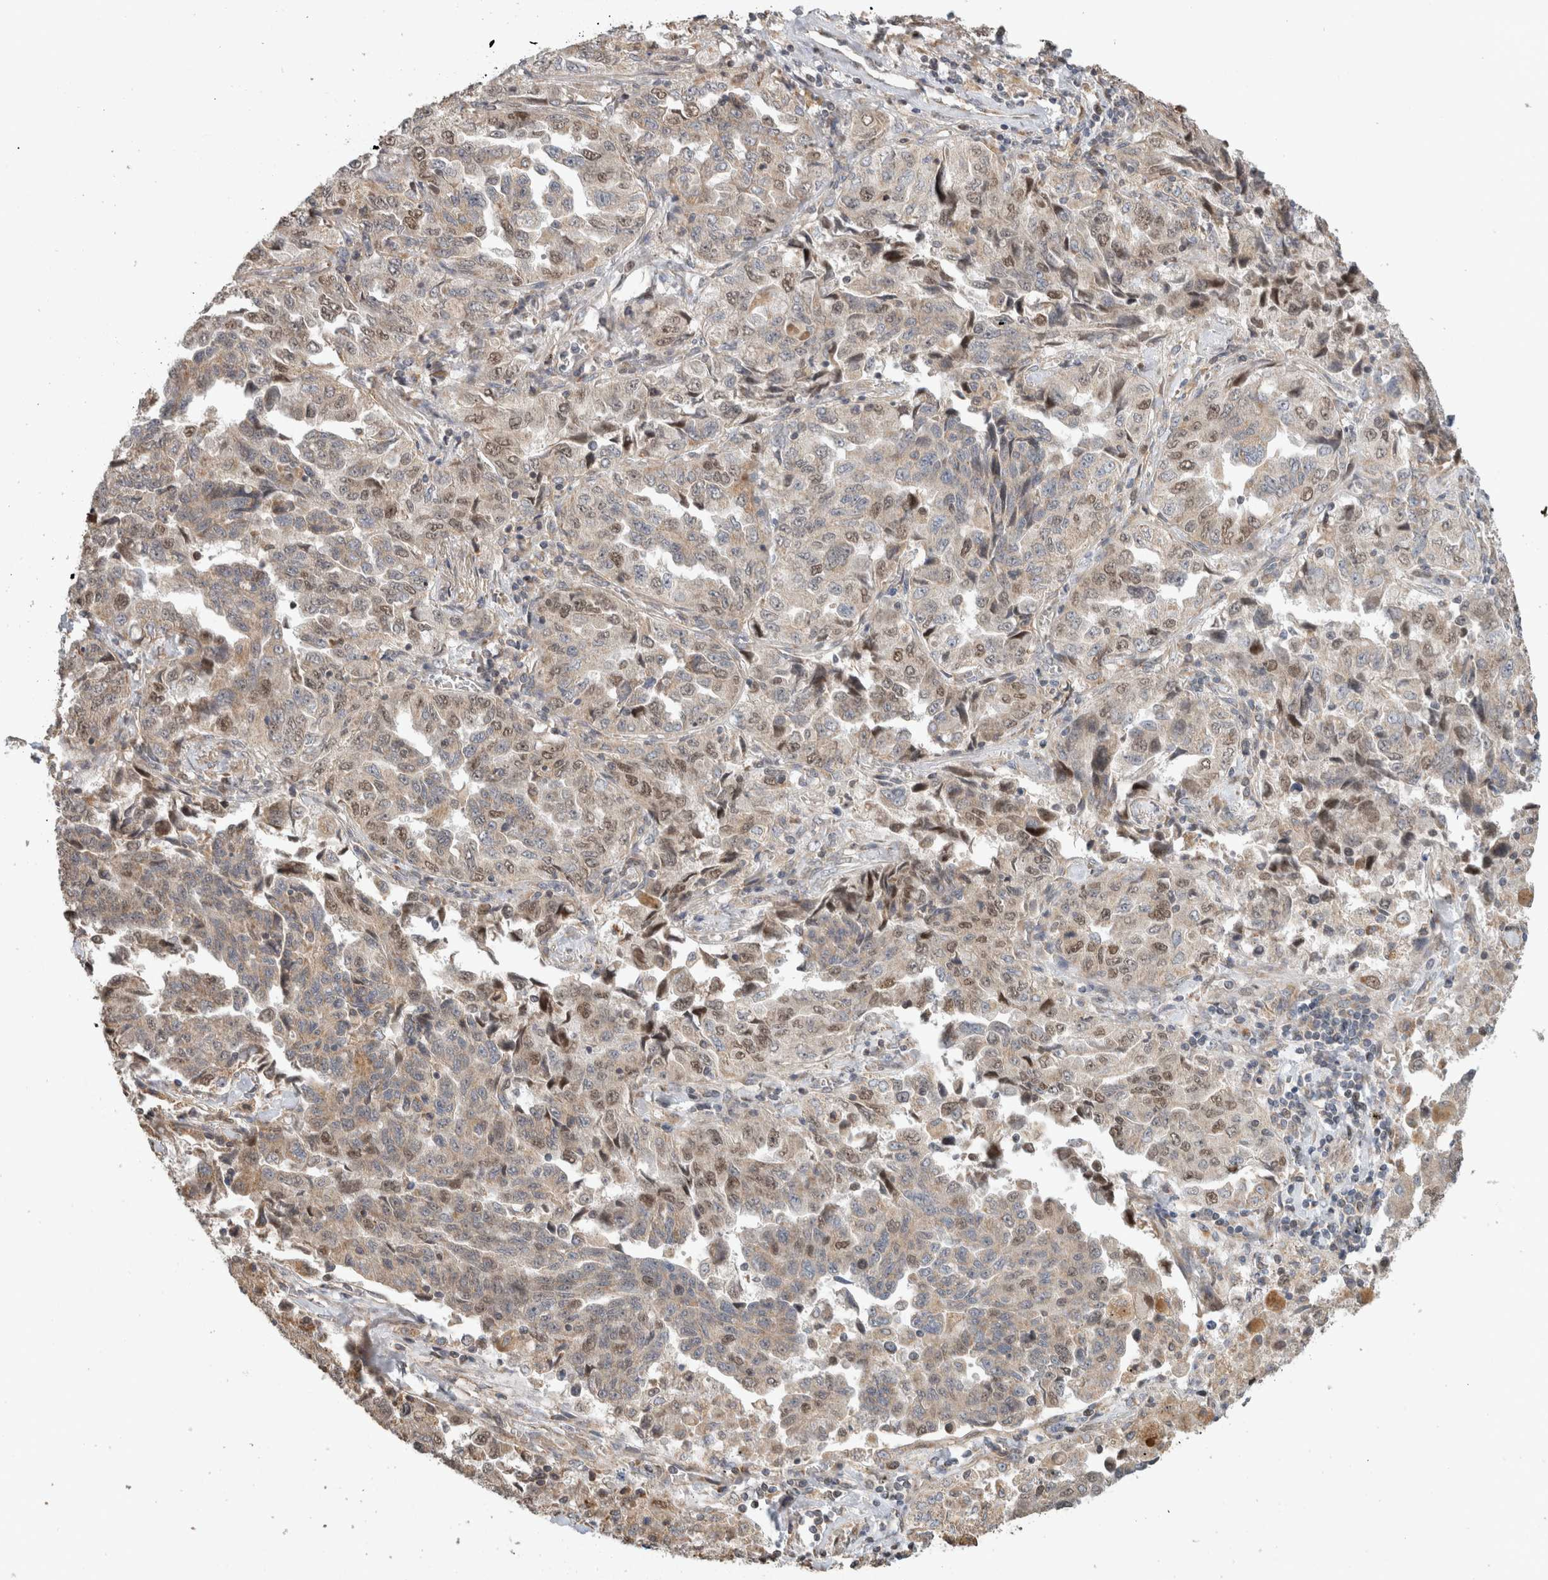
{"staining": {"intensity": "weak", "quantity": "25%-75%", "location": "cytoplasmic/membranous,nuclear"}, "tissue": "lung cancer", "cell_type": "Tumor cells", "image_type": "cancer", "snomed": [{"axis": "morphology", "description": "Adenocarcinoma, NOS"}, {"axis": "topography", "description": "Lung"}], "caption": "Immunohistochemistry (IHC) photomicrograph of human lung cancer (adenocarcinoma) stained for a protein (brown), which reveals low levels of weak cytoplasmic/membranous and nuclear expression in about 25%-75% of tumor cells.", "gene": "GINS4", "patient": {"sex": "female", "age": 51}}